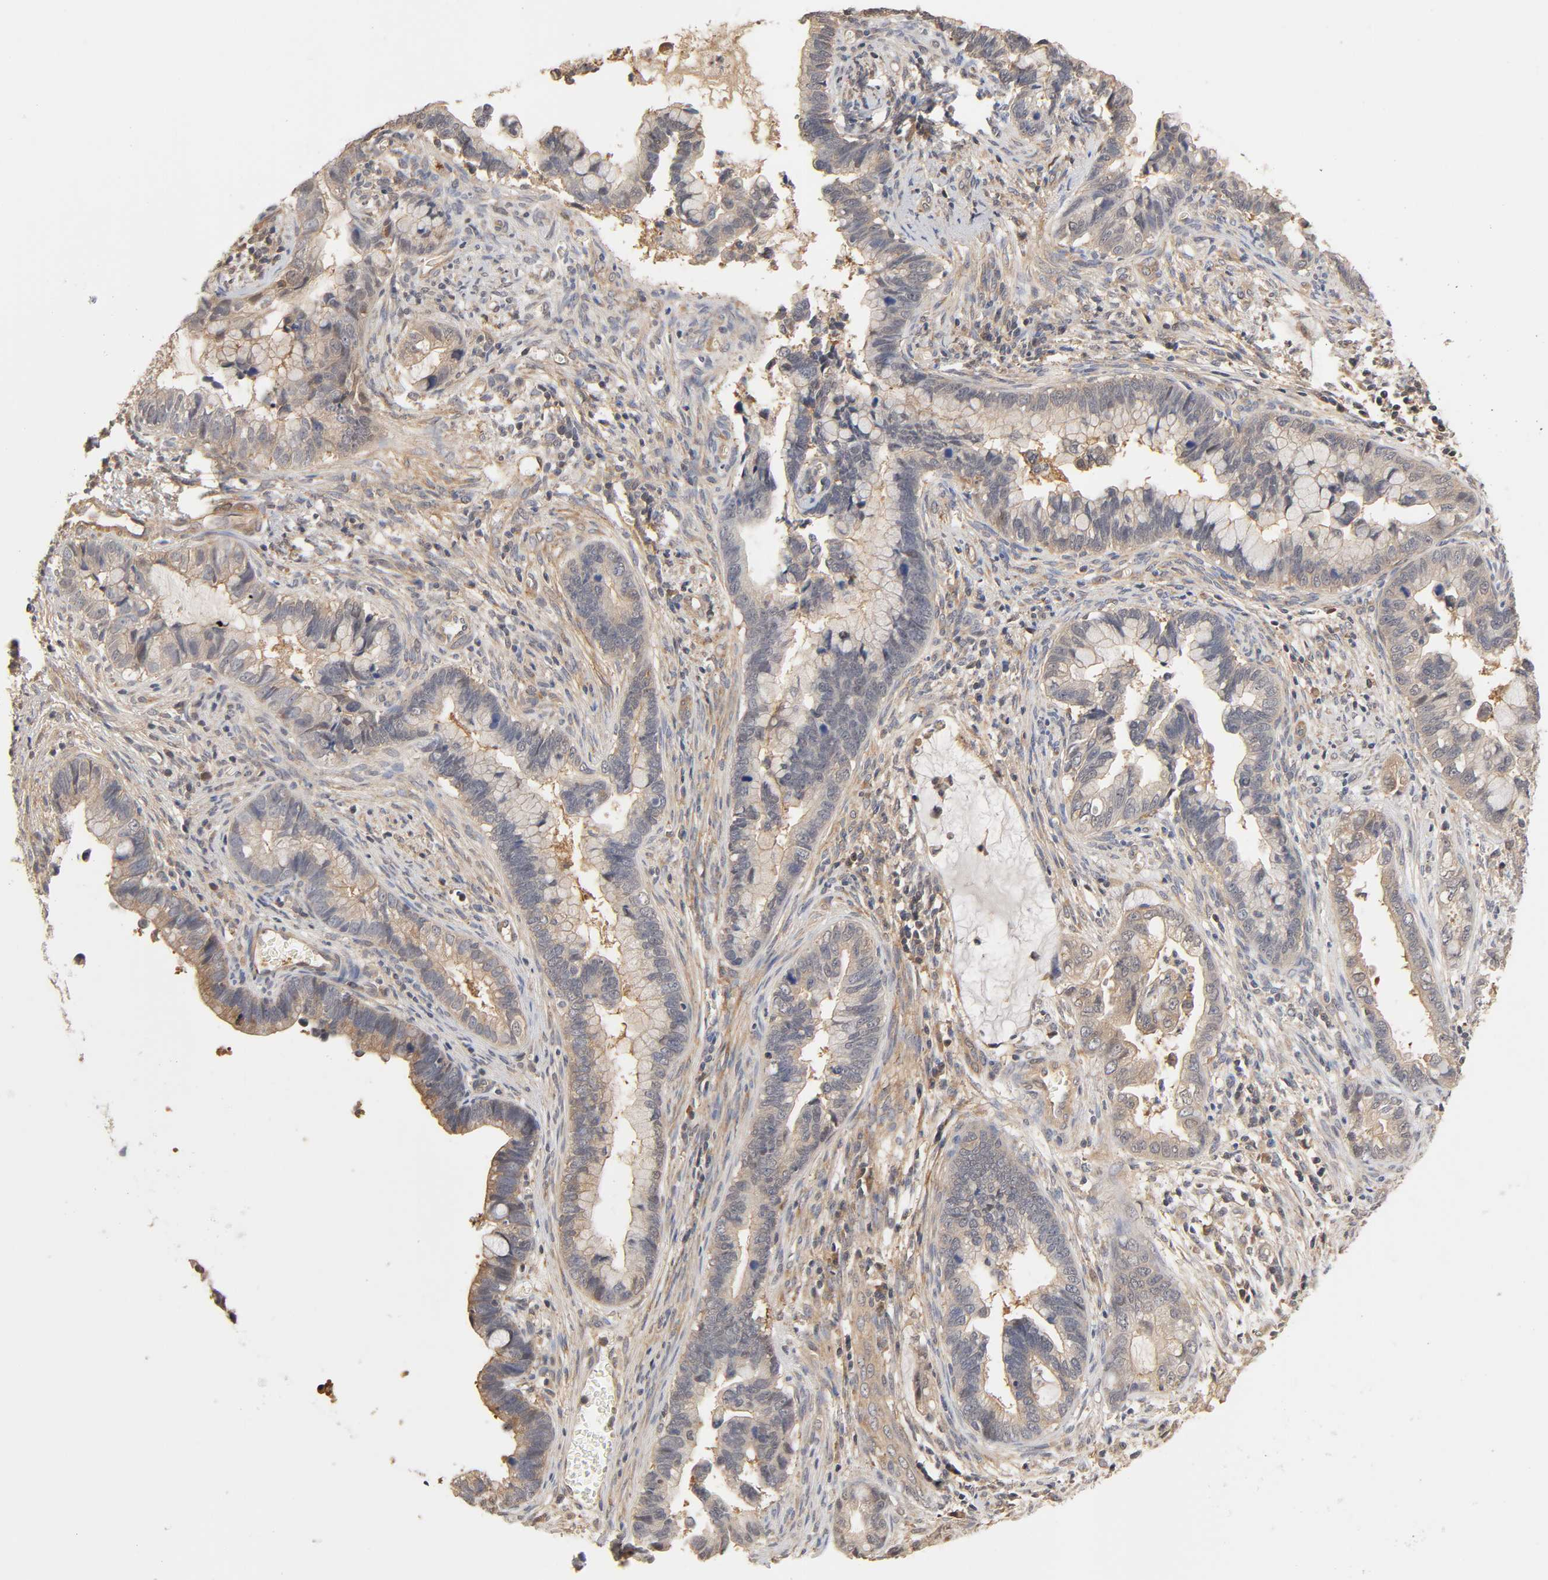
{"staining": {"intensity": "weak", "quantity": ">75%", "location": "cytoplasmic/membranous"}, "tissue": "cervical cancer", "cell_type": "Tumor cells", "image_type": "cancer", "snomed": [{"axis": "morphology", "description": "Adenocarcinoma, NOS"}, {"axis": "topography", "description": "Cervix"}], "caption": "Protein expression by immunohistochemistry (IHC) displays weak cytoplasmic/membranous staining in about >75% of tumor cells in cervical cancer. The protein of interest is stained brown, and the nuclei are stained in blue (DAB IHC with brightfield microscopy, high magnification).", "gene": "PDE5A", "patient": {"sex": "female", "age": 44}}